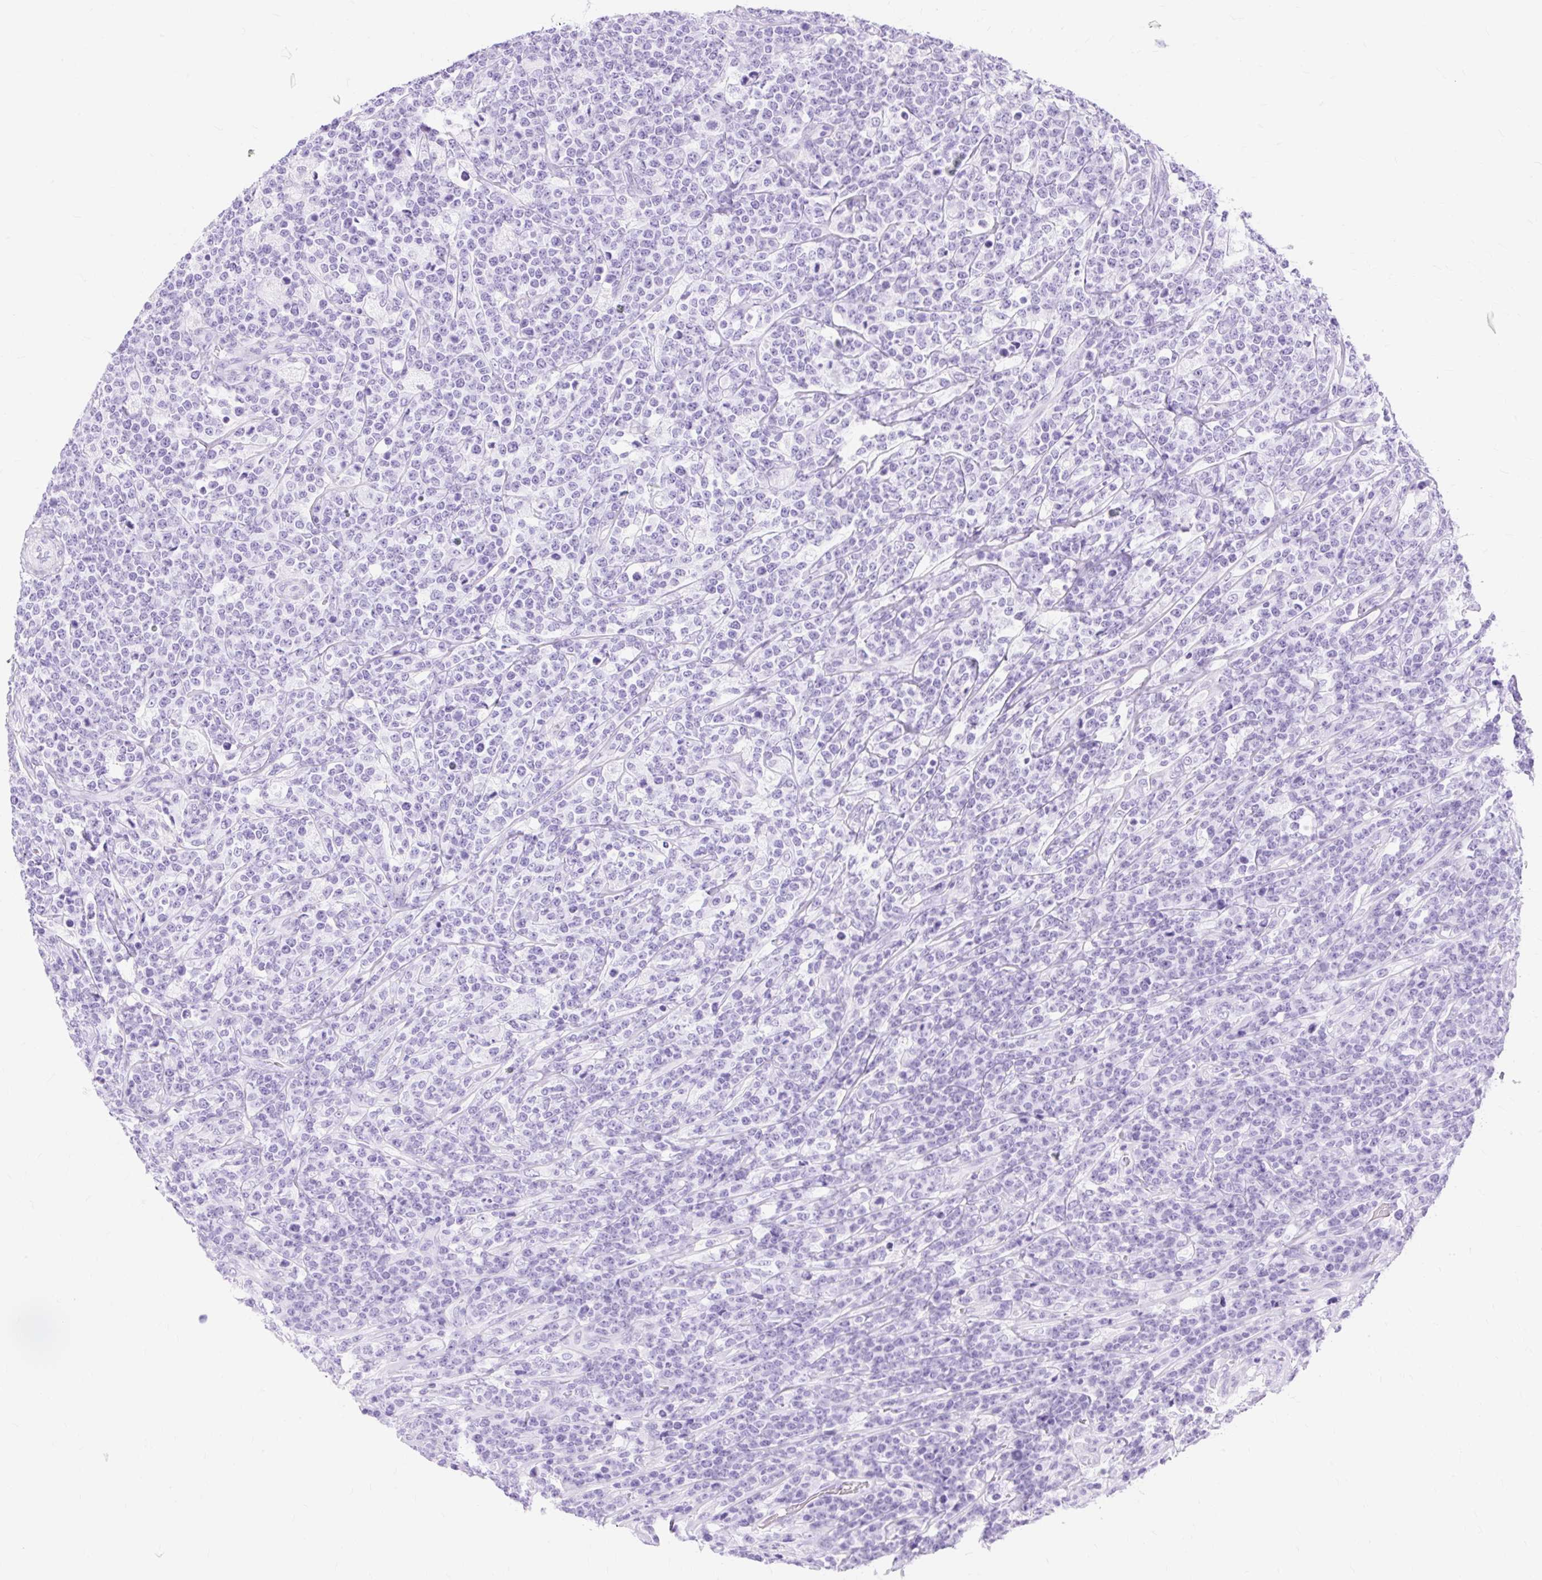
{"staining": {"intensity": "negative", "quantity": "none", "location": "none"}, "tissue": "lymphoma", "cell_type": "Tumor cells", "image_type": "cancer", "snomed": [{"axis": "morphology", "description": "Malignant lymphoma, non-Hodgkin's type, High grade"}, {"axis": "topography", "description": "Small intestine"}], "caption": "There is no significant expression in tumor cells of lymphoma.", "gene": "MBP", "patient": {"sex": "male", "age": 8}}